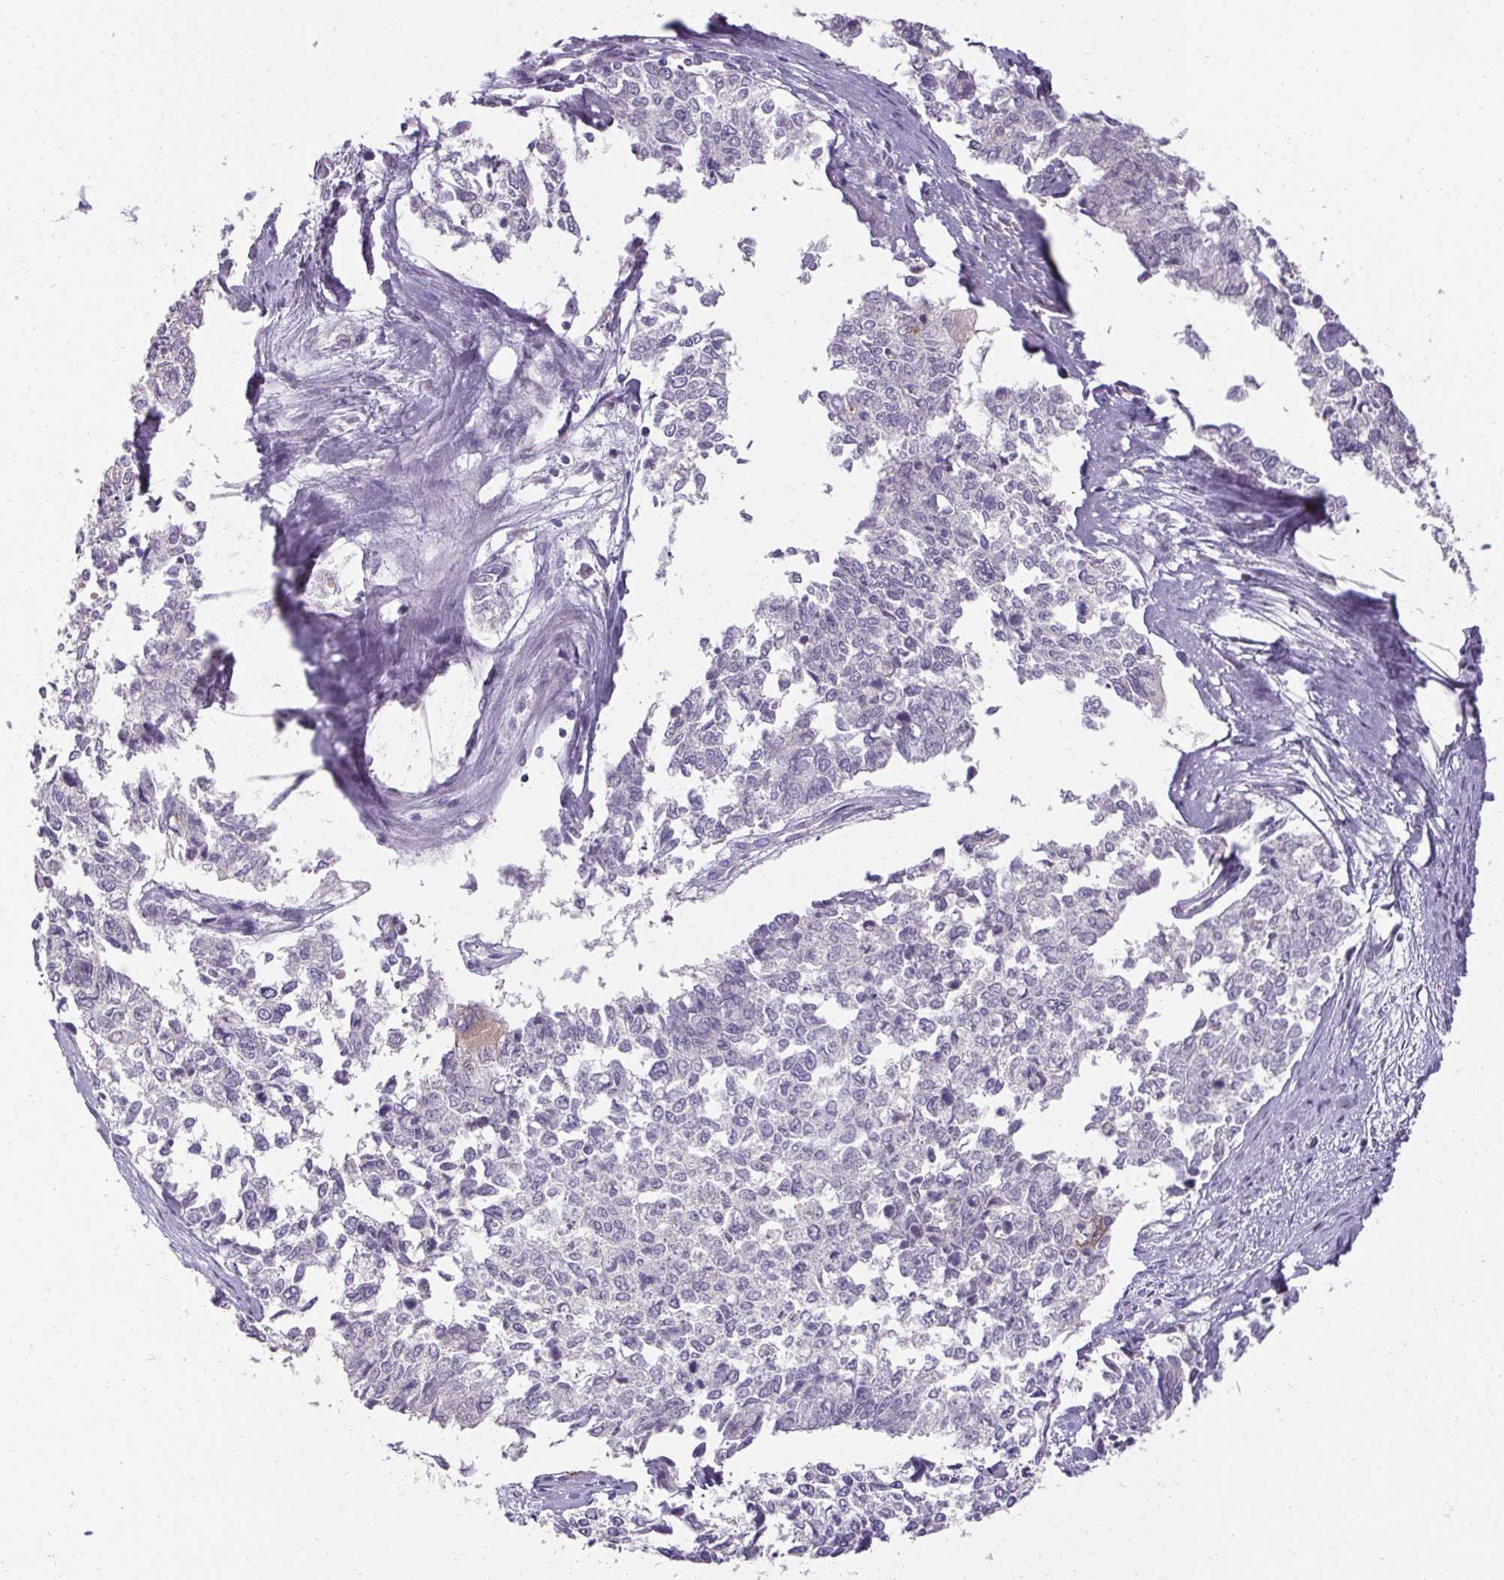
{"staining": {"intensity": "negative", "quantity": "none", "location": "none"}, "tissue": "cervical cancer", "cell_type": "Tumor cells", "image_type": "cancer", "snomed": [{"axis": "morphology", "description": "Adenocarcinoma, NOS"}, {"axis": "topography", "description": "Cervix"}], "caption": "IHC micrograph of neoplastic tissue: human cervical cancer stained with DAB (3,3'-diaminobenzidine) shows no significant protein positivity in tumor cells.", "gene": "HSD17B3", "patient": {"sex": "female", "age": 63}}